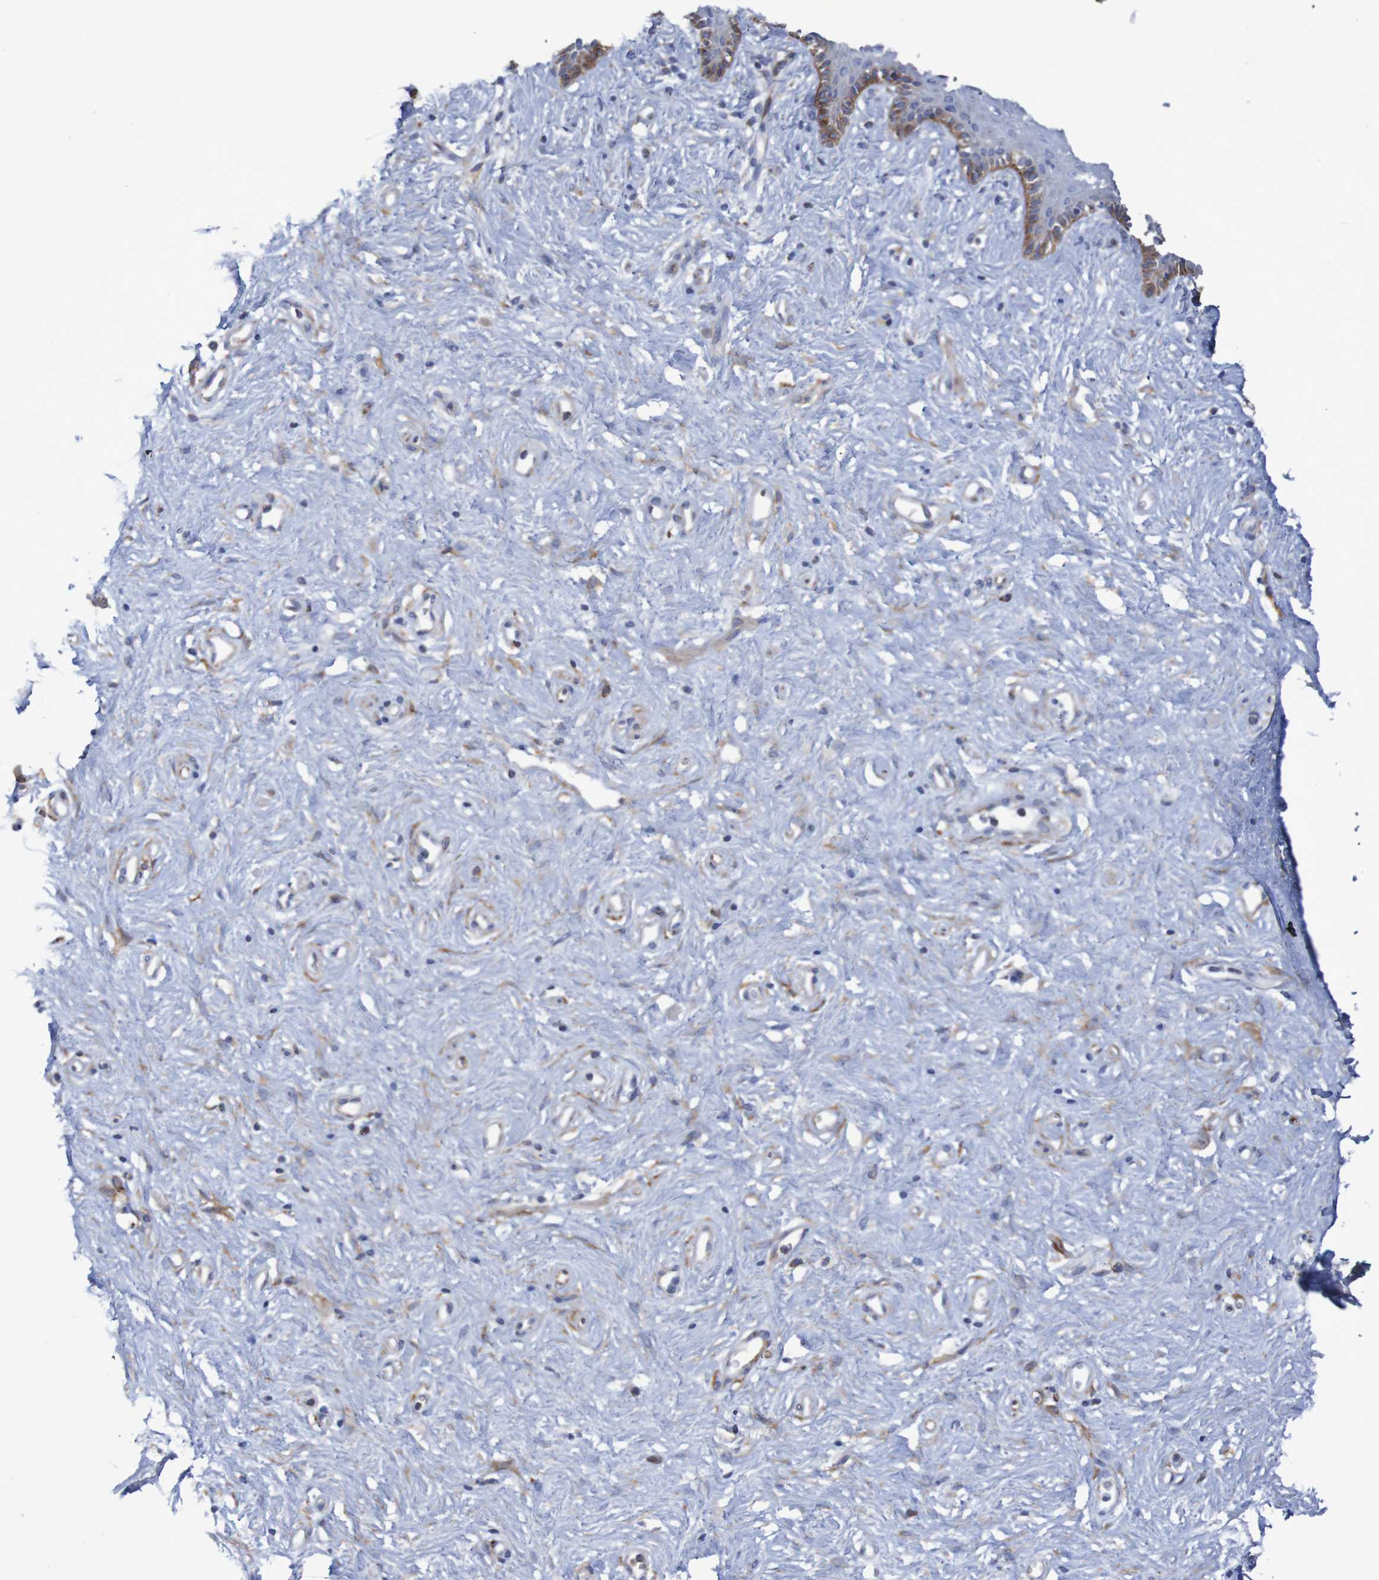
{"staining": {"intensity": "moderate", "quantity": "<25%", "location": "cytoplasmic/membranous"}, "tissue": "vagina", "cell_type": "Squamous epithelial cells", "image_type": "normal", "snomed": [{"axis": "morphology", "description": "Normal tissue, NOS"}, {"axis": "topography", "description": "Vagina"}], "caption": "This histopathology image demonstrates immunohistochemistry staining of unremarkable vagina, with low moderate cytoplasmic/membranous positivity in approximately <25% of squamous epithelial cells.", "gene": "MMEL1", "patient": {"sex": "female", "age": 44}}